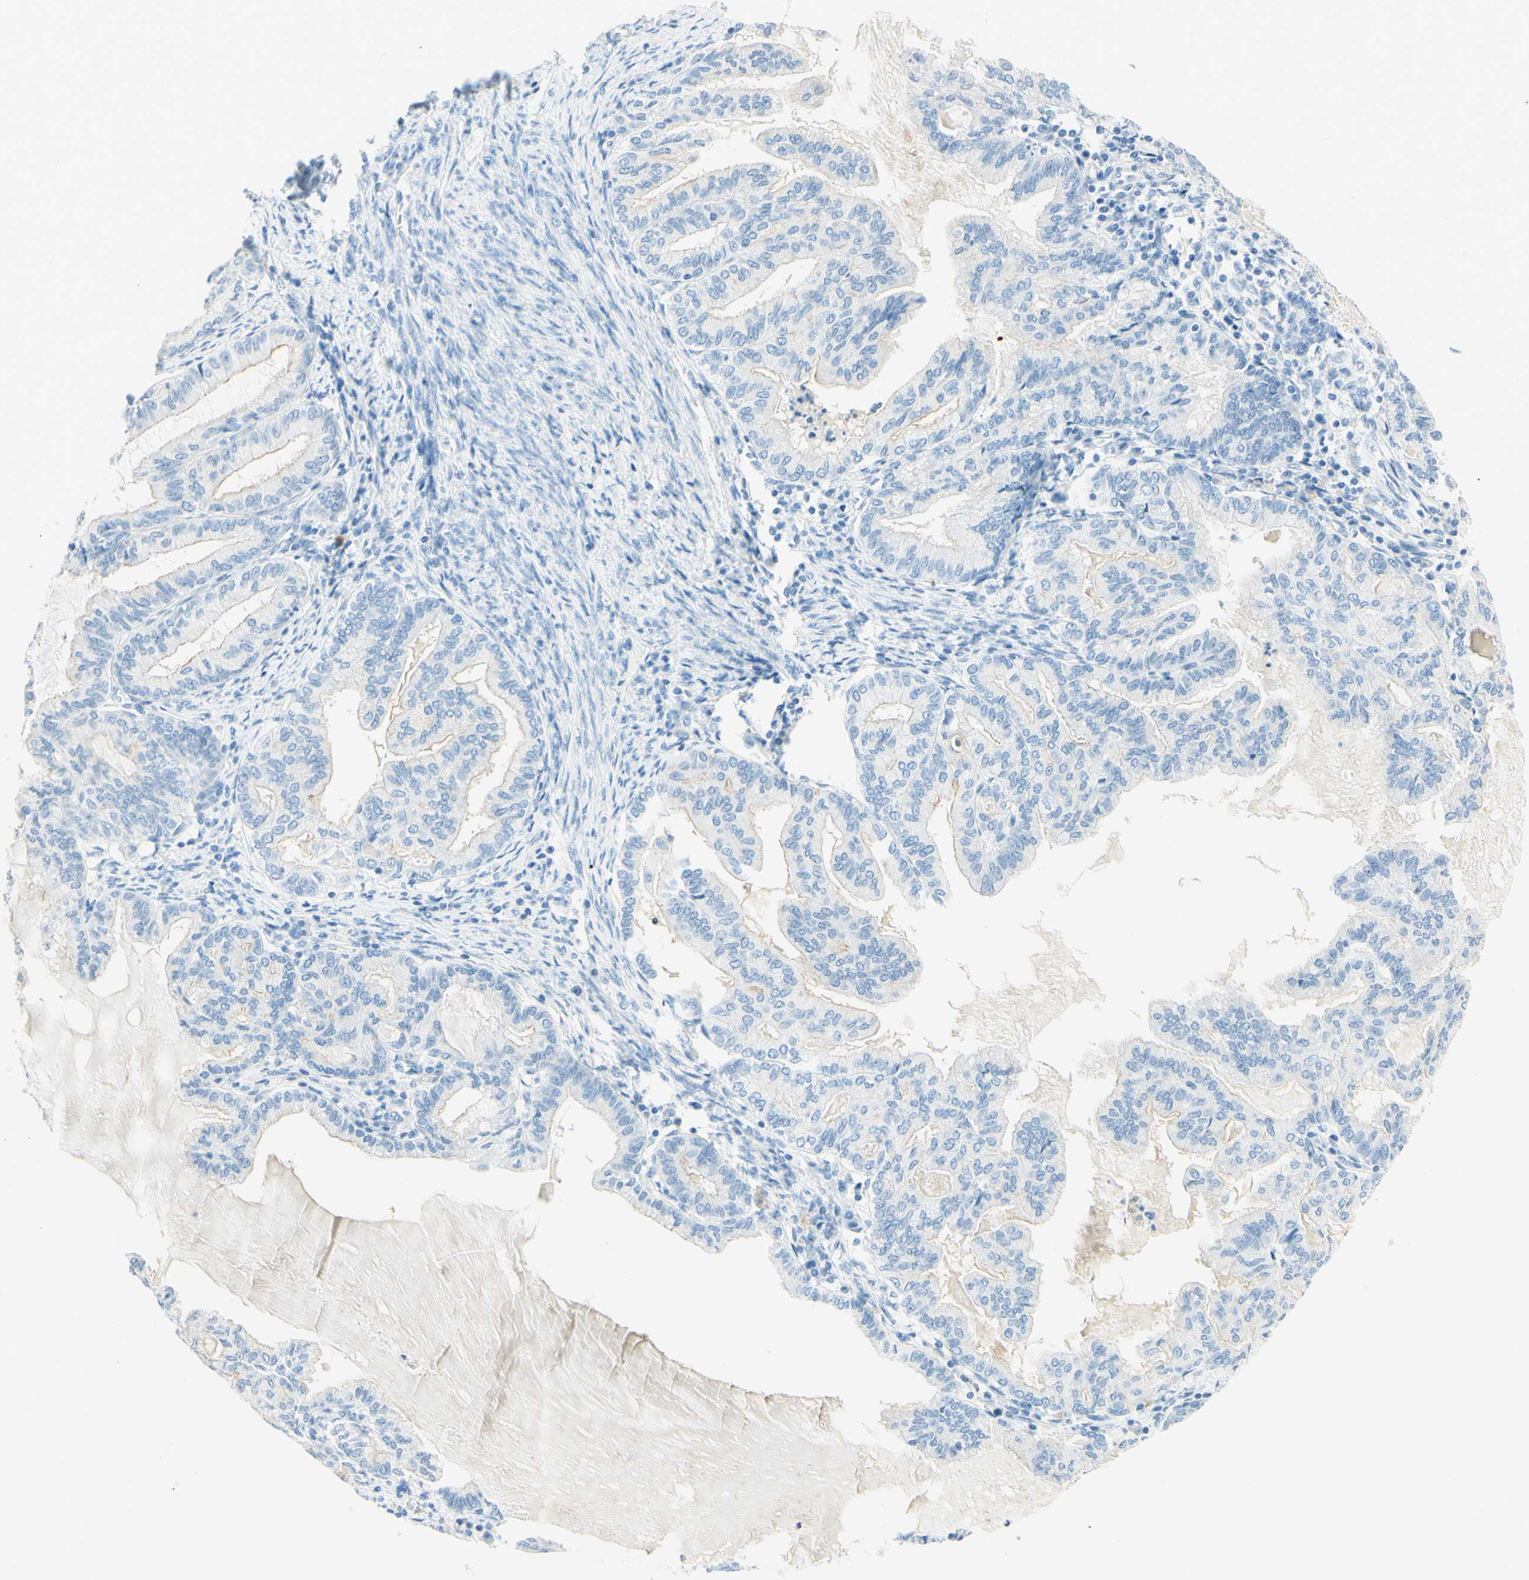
{"staining": {"intensity": "negative", "quantity": "none", "location": "none"}, "tissue": "endometrial cancer", "cell_type": "Tumor cells", "image_type": "cancer", "snomed": [{"axis": "morphology", "description": "Adenocarcinoma, NOS"}, {"axis": "topography", "description": "Endometrium"}], "caption": "Tumor cells show no significant staining in endometrial cancer.", "gene": "TMEM132D", "patient": {"sex": "female", "age": 86}}